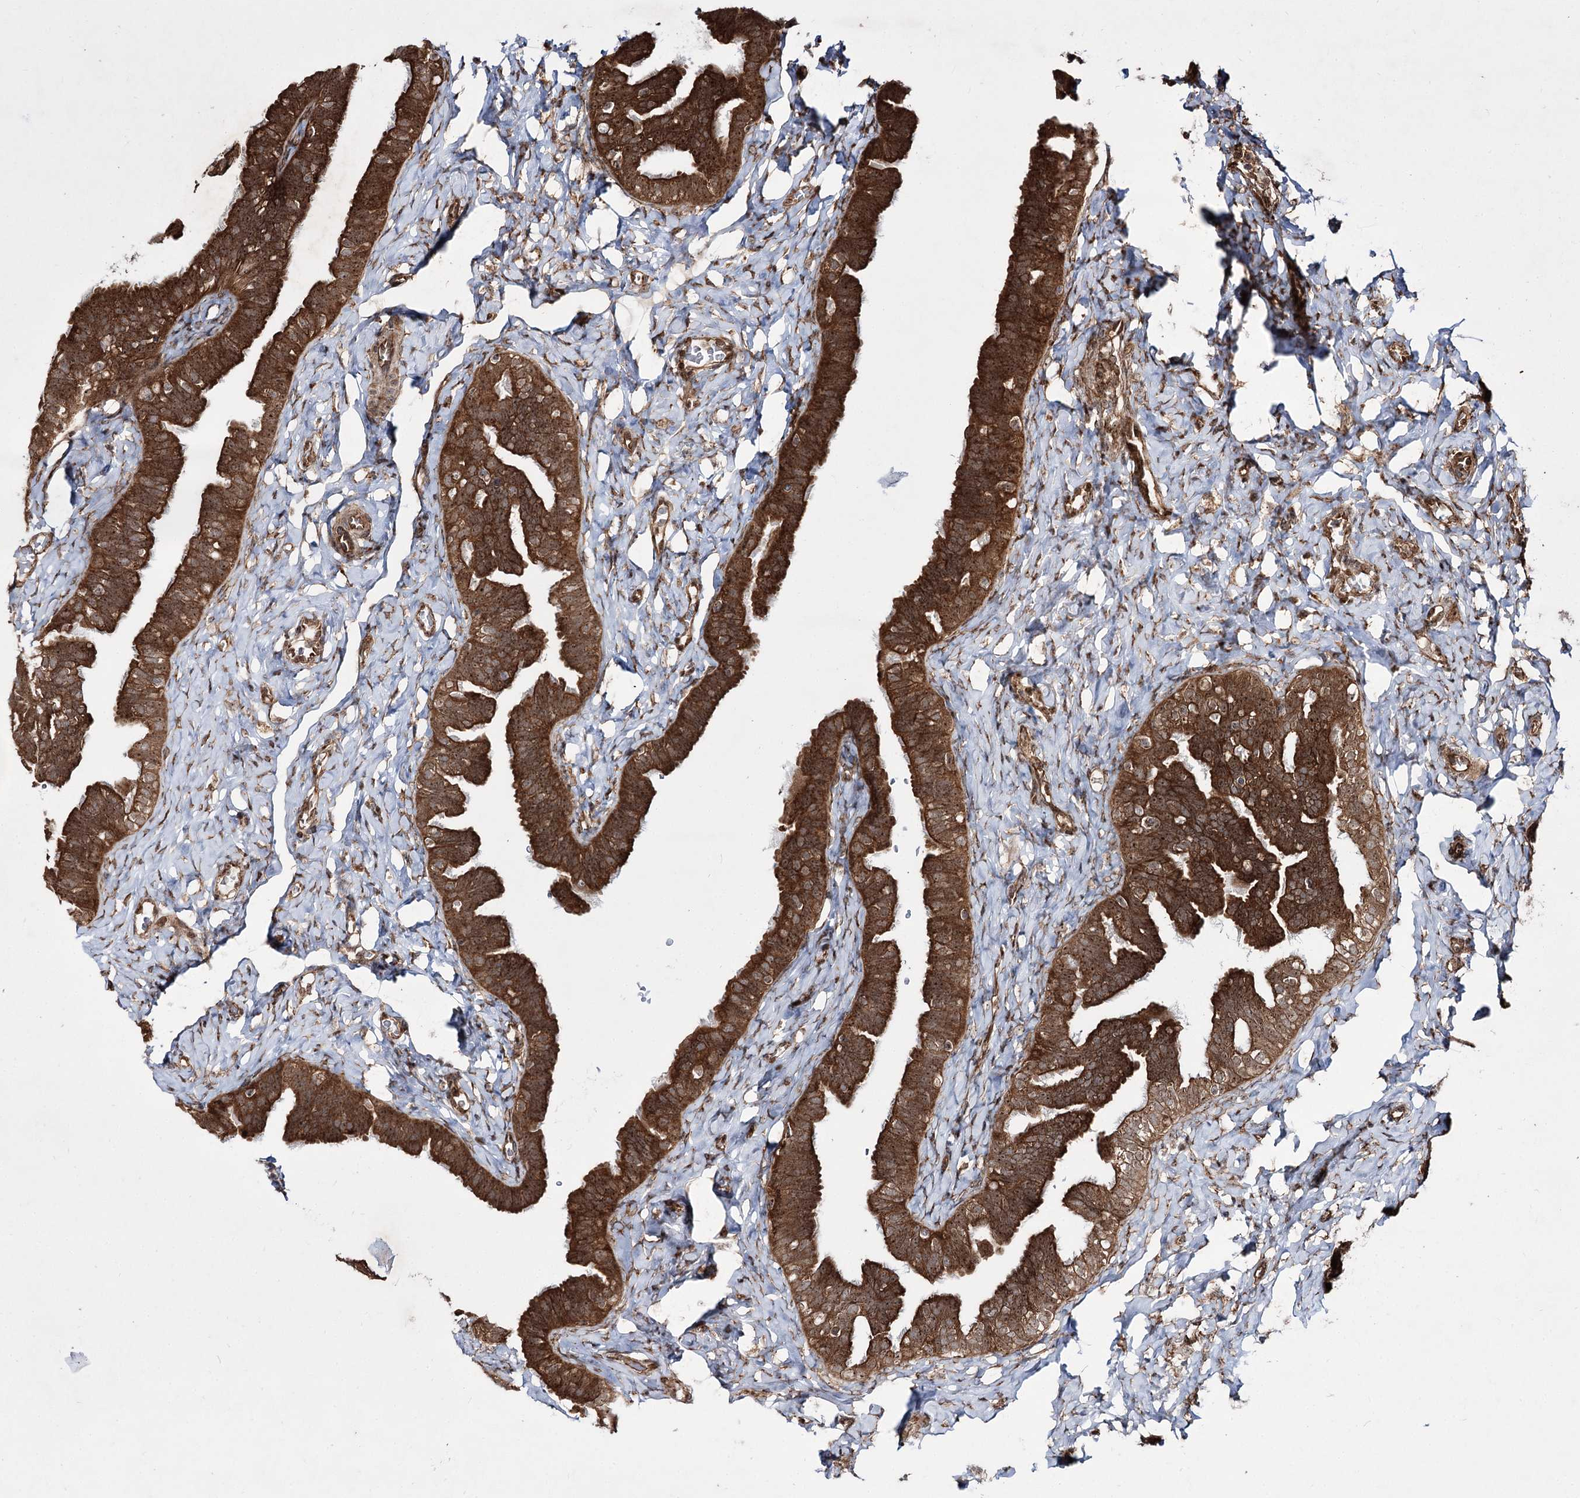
{"staining": {"intensity": "strong", "quantity": ">75%", "location": "cytoplasmic/membranous"}, "tissue": "fallopian tube", "cell_type": "Glandular cells", "image_type": "normal", "snomed": [{"axis": "morphology", "description": "Normal tissue, NOS"}, {"axis": "topography", "description": "Fallopian tube"}], "caption": "The micrograph reveals a brown stain indicating the presence of a protein in the cytoplasmic/membranous of glandular cells in fallopian tube.", "gene": "SERINC5", "patient": {"sex": "female", "age": 39}}